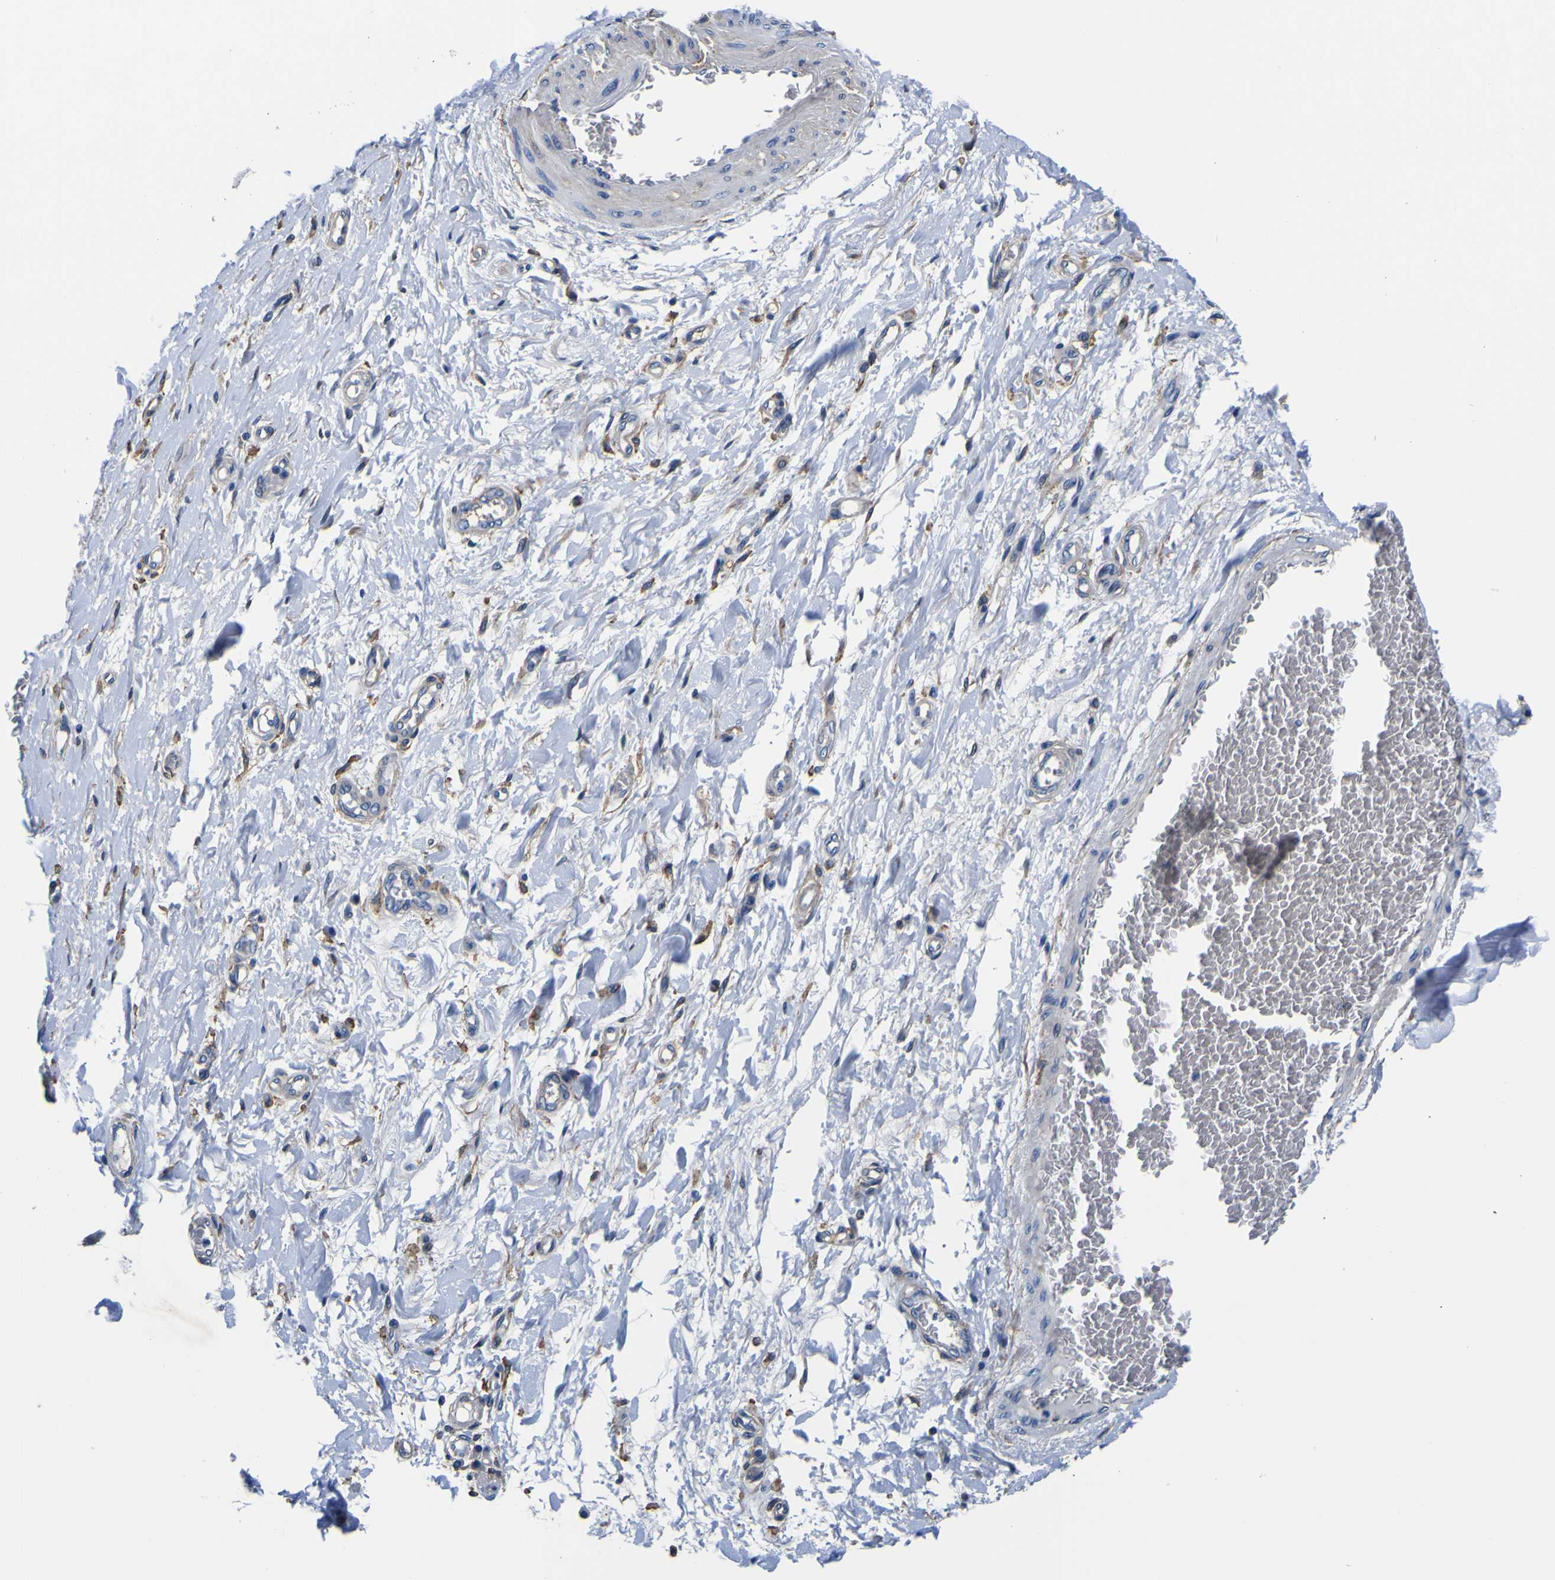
{"staining": {"intensity": "negative", "quantity": "none", "location": "none"}, "tissue": "adipose tissue", "cell_type": "Adipocytes", "image_type": "normal", "snomed": [{"axis": "morphology", "description": "Normal tissue, NOS"}, {"axis": "morphology", "description": "Adenocarcinoma, NOS"}, {"axis": "topography", "description": "Esophagus"}], "caption": "Immunohistochemistry (IHC) of unremarkable human adipose tissue shows no expression in adipocytes.", "gene": "PXDN", "patient": {"sex": "male", "age": 62}}